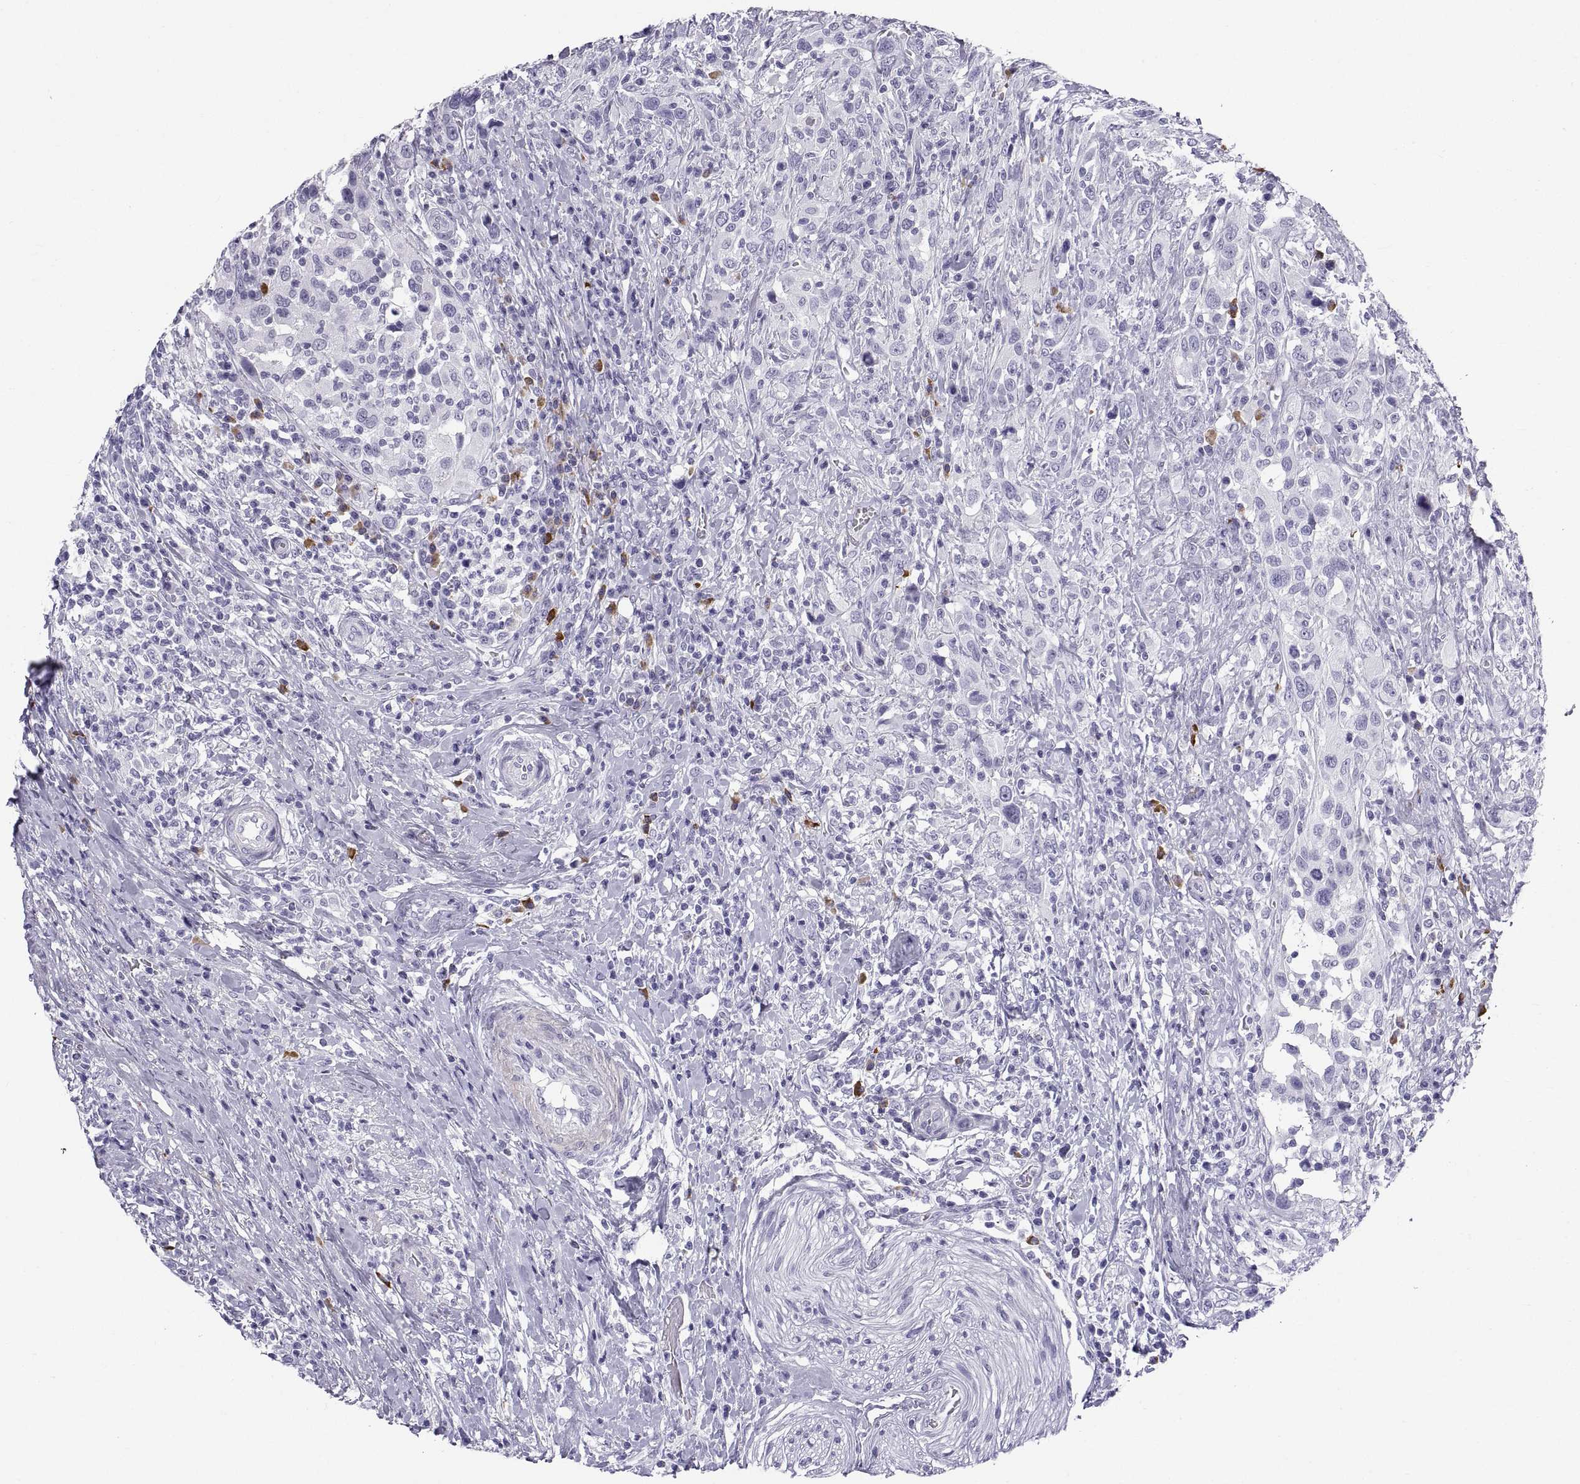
{"staining": {"intensity": "negative", "quantity": "none", "location": "none"}, "tissue": "urothelial cancer", "cell_type": "Tumor cells", "image_type": "cancer", "snomed": [{"axis": "morphology", "description": "Urothelial carcinoma, NOS"}, {"axis": "morphology", "description": "Urothelial carcinoma, High grade"}, {"axis": "topography", "description": "Urinary bladder"}], "caption": "Tumor cells show no significant positivity in urothelial carcinoma (high-grade).", "gene": "CT47A10", "patient": {"sex": "female", "age": 64}}